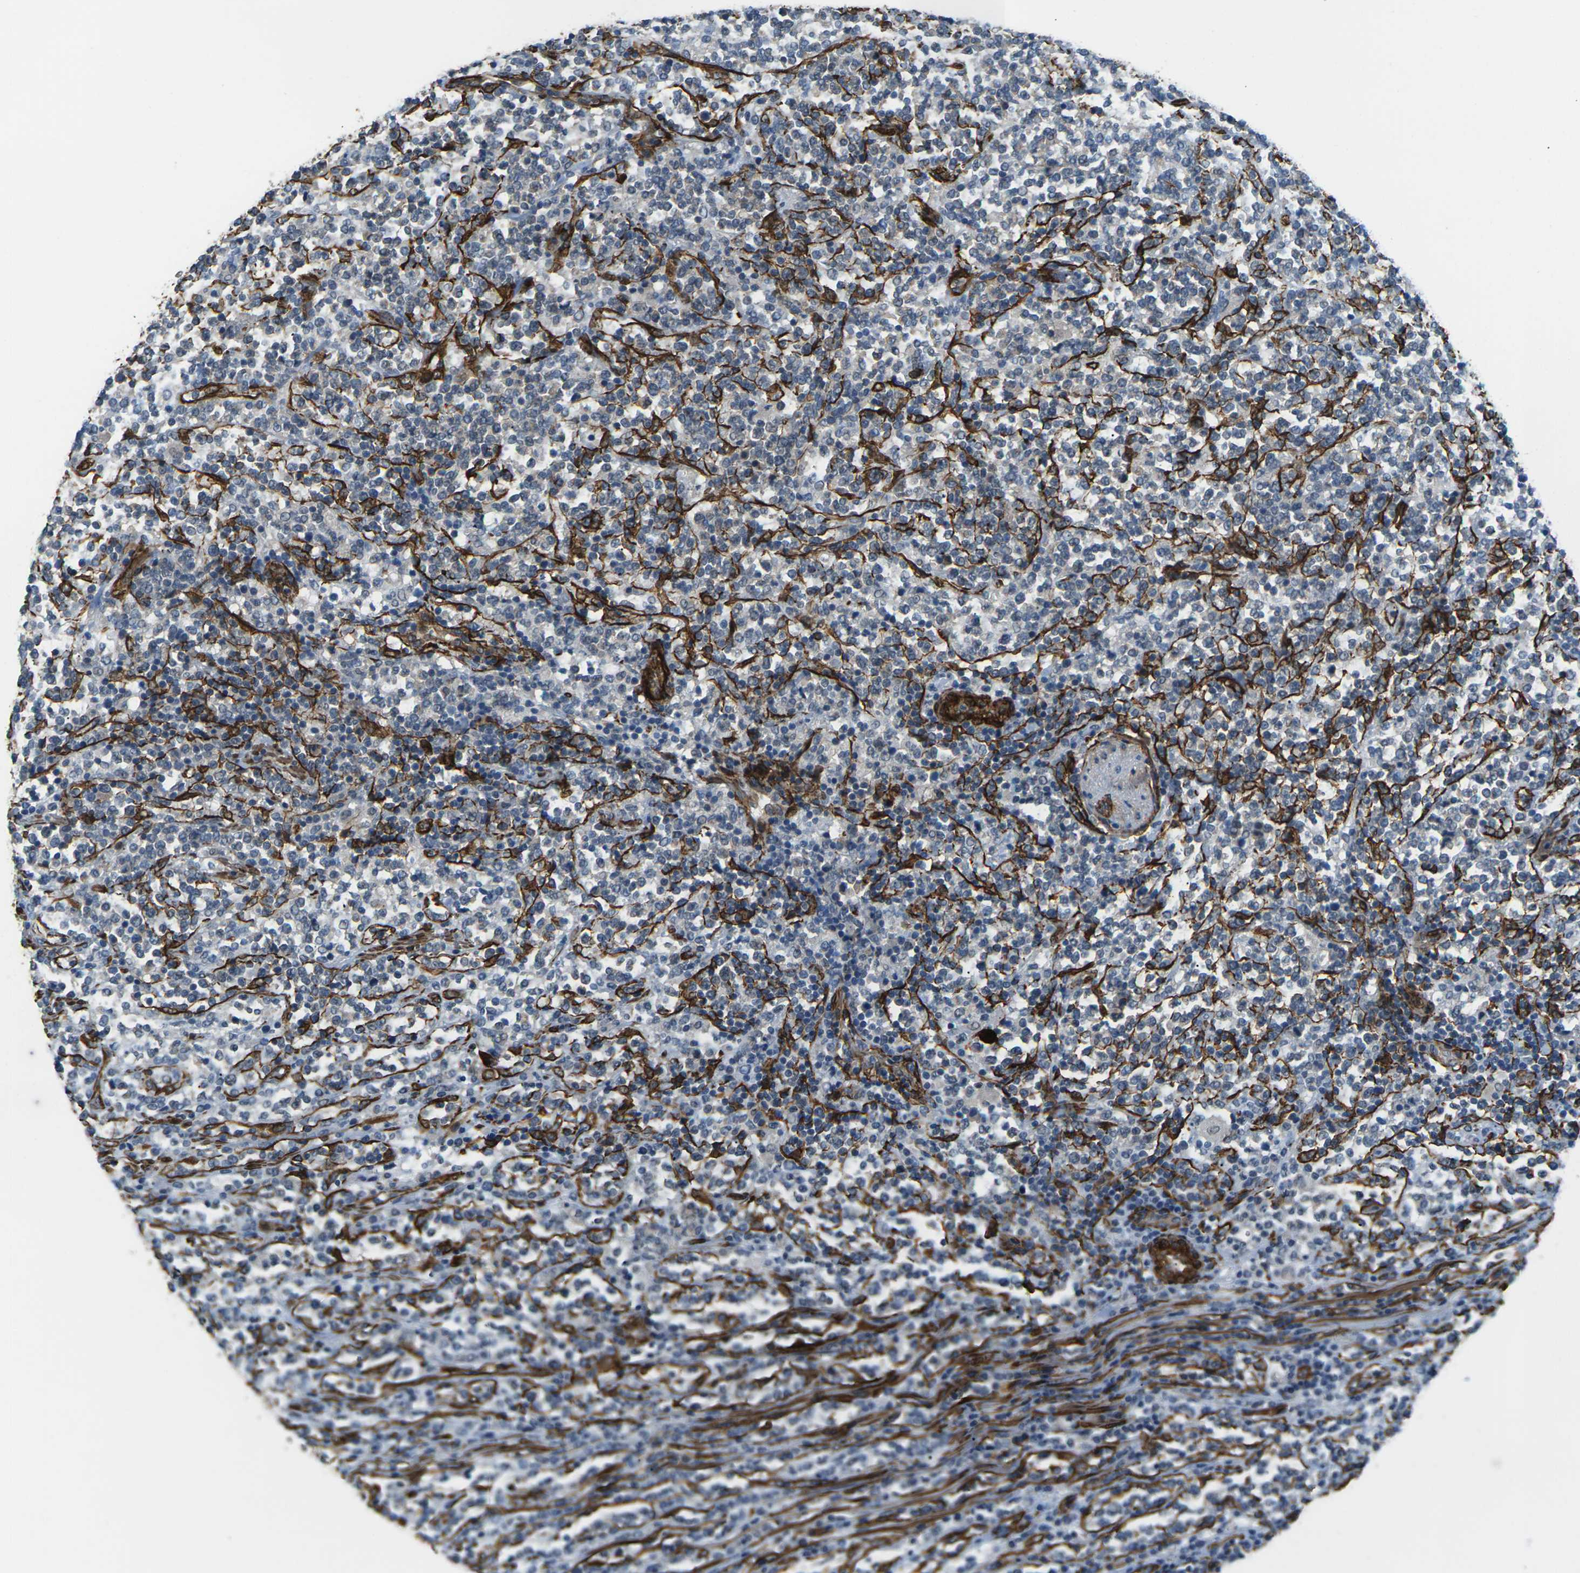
{"staining": {"intensity": "negative", "quantity": "none", "location": "none"}, "tissue": "lymphoma", "cell_type": "Tumor cells", "image_type": "cancer", "snomed": [{"axis": "morphology", "description": "Malignant lymphoma, non-Hodgkin's type, High grade"}, {"axis": "topography", "description": "Soft tissue"}], "caption": "Tumor cells are negative for brown protein staining in lymphoma.", "gene": "GRAMD1C", "patient": {"sex": "male", "age": 18}}